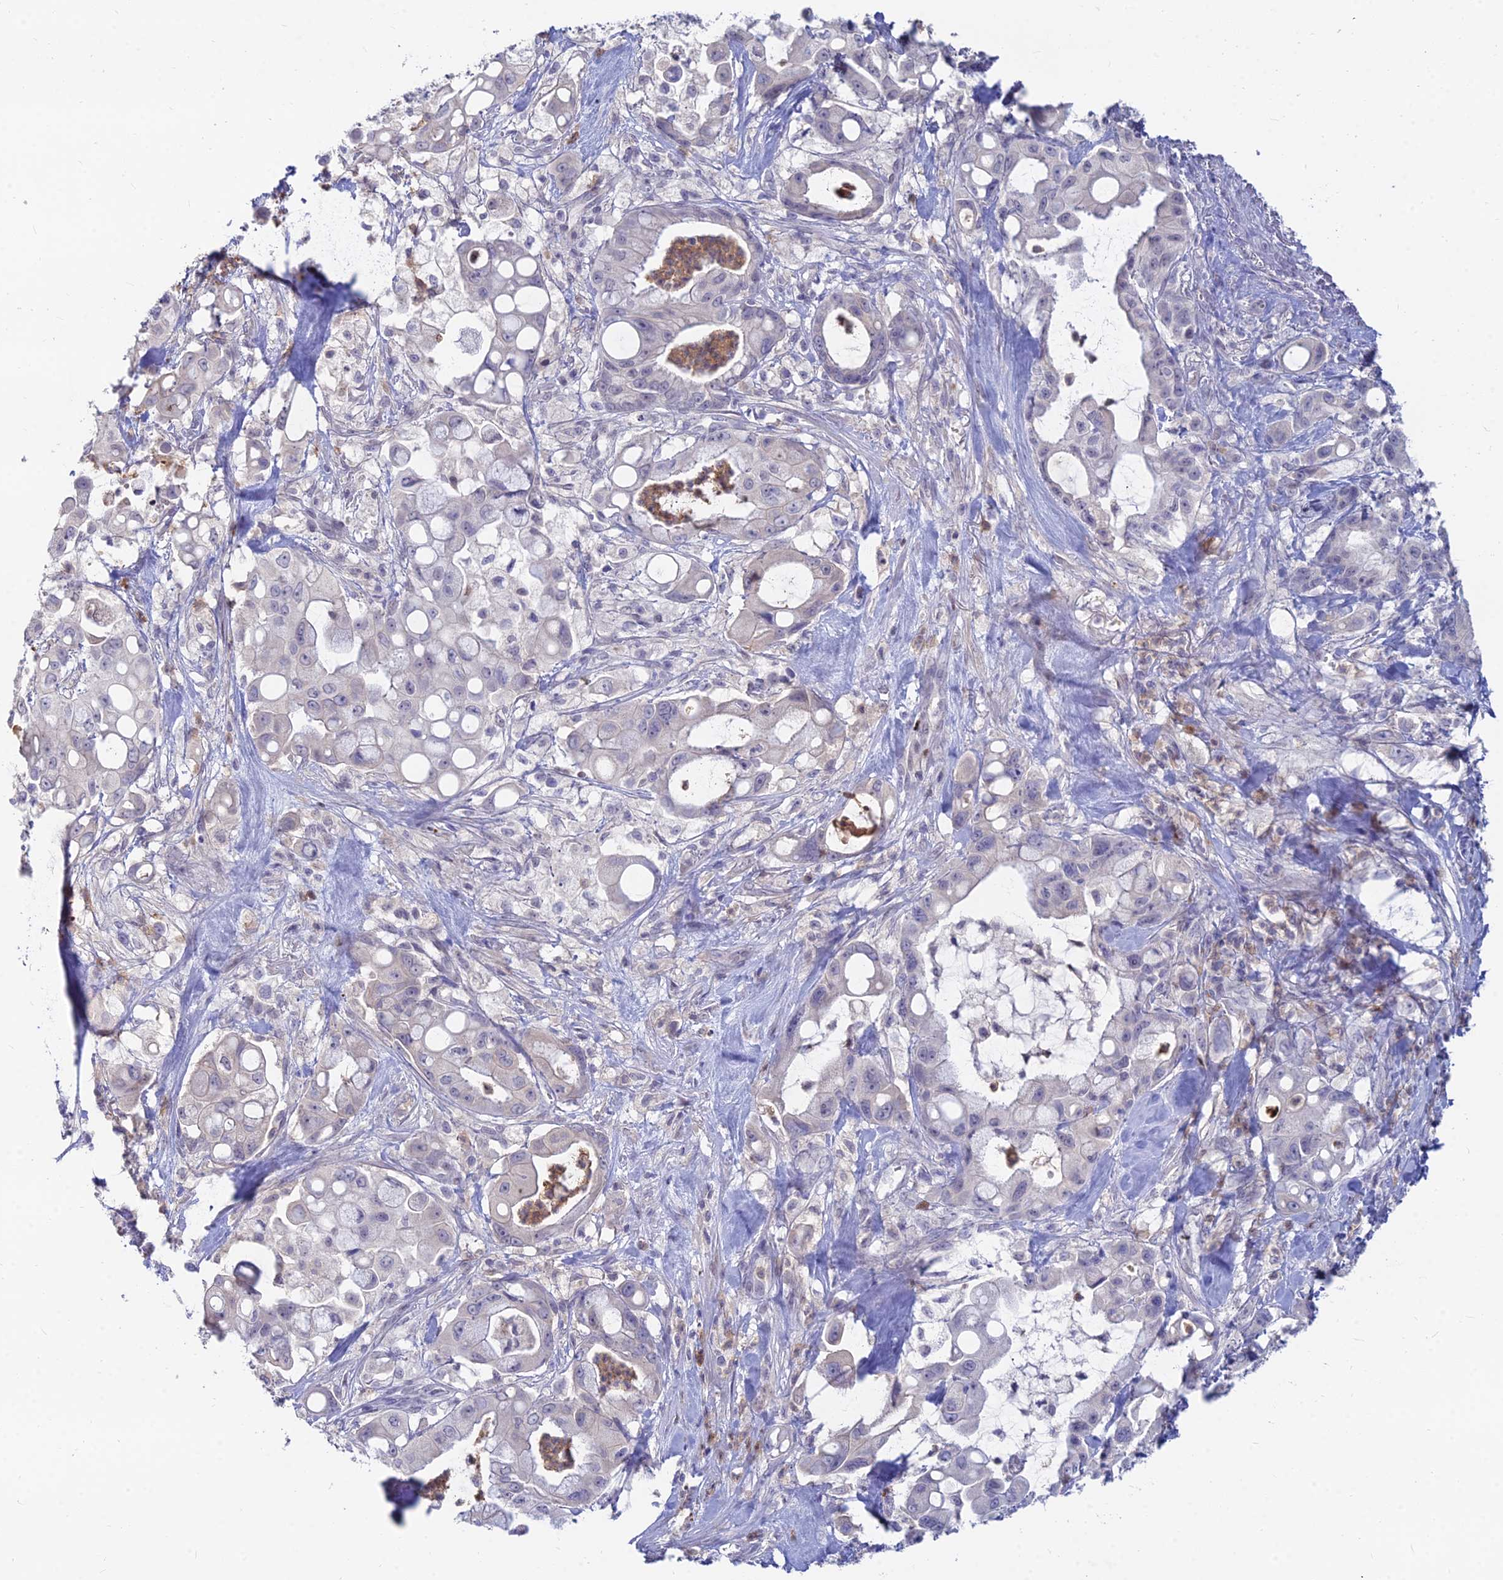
{"staining": {"intensity": "negative", "quantity": "none", "location": "none"}, "tissue": "pancreatic cancer", "cell_type": "Tumor cells", "image_type": "cancer", "snomed": [{"axis": "morphology", "description": "Adenocarcinoma, NOS"}, {"axis": "topography", "description": "Pancreas"}], "caption": "Tumor cells are negative for brown protein staining in pancreatic cancer (adenocarcinoma).", "gene": "GOLGA6D", "patient": {"sex": "male", "age": 68}}